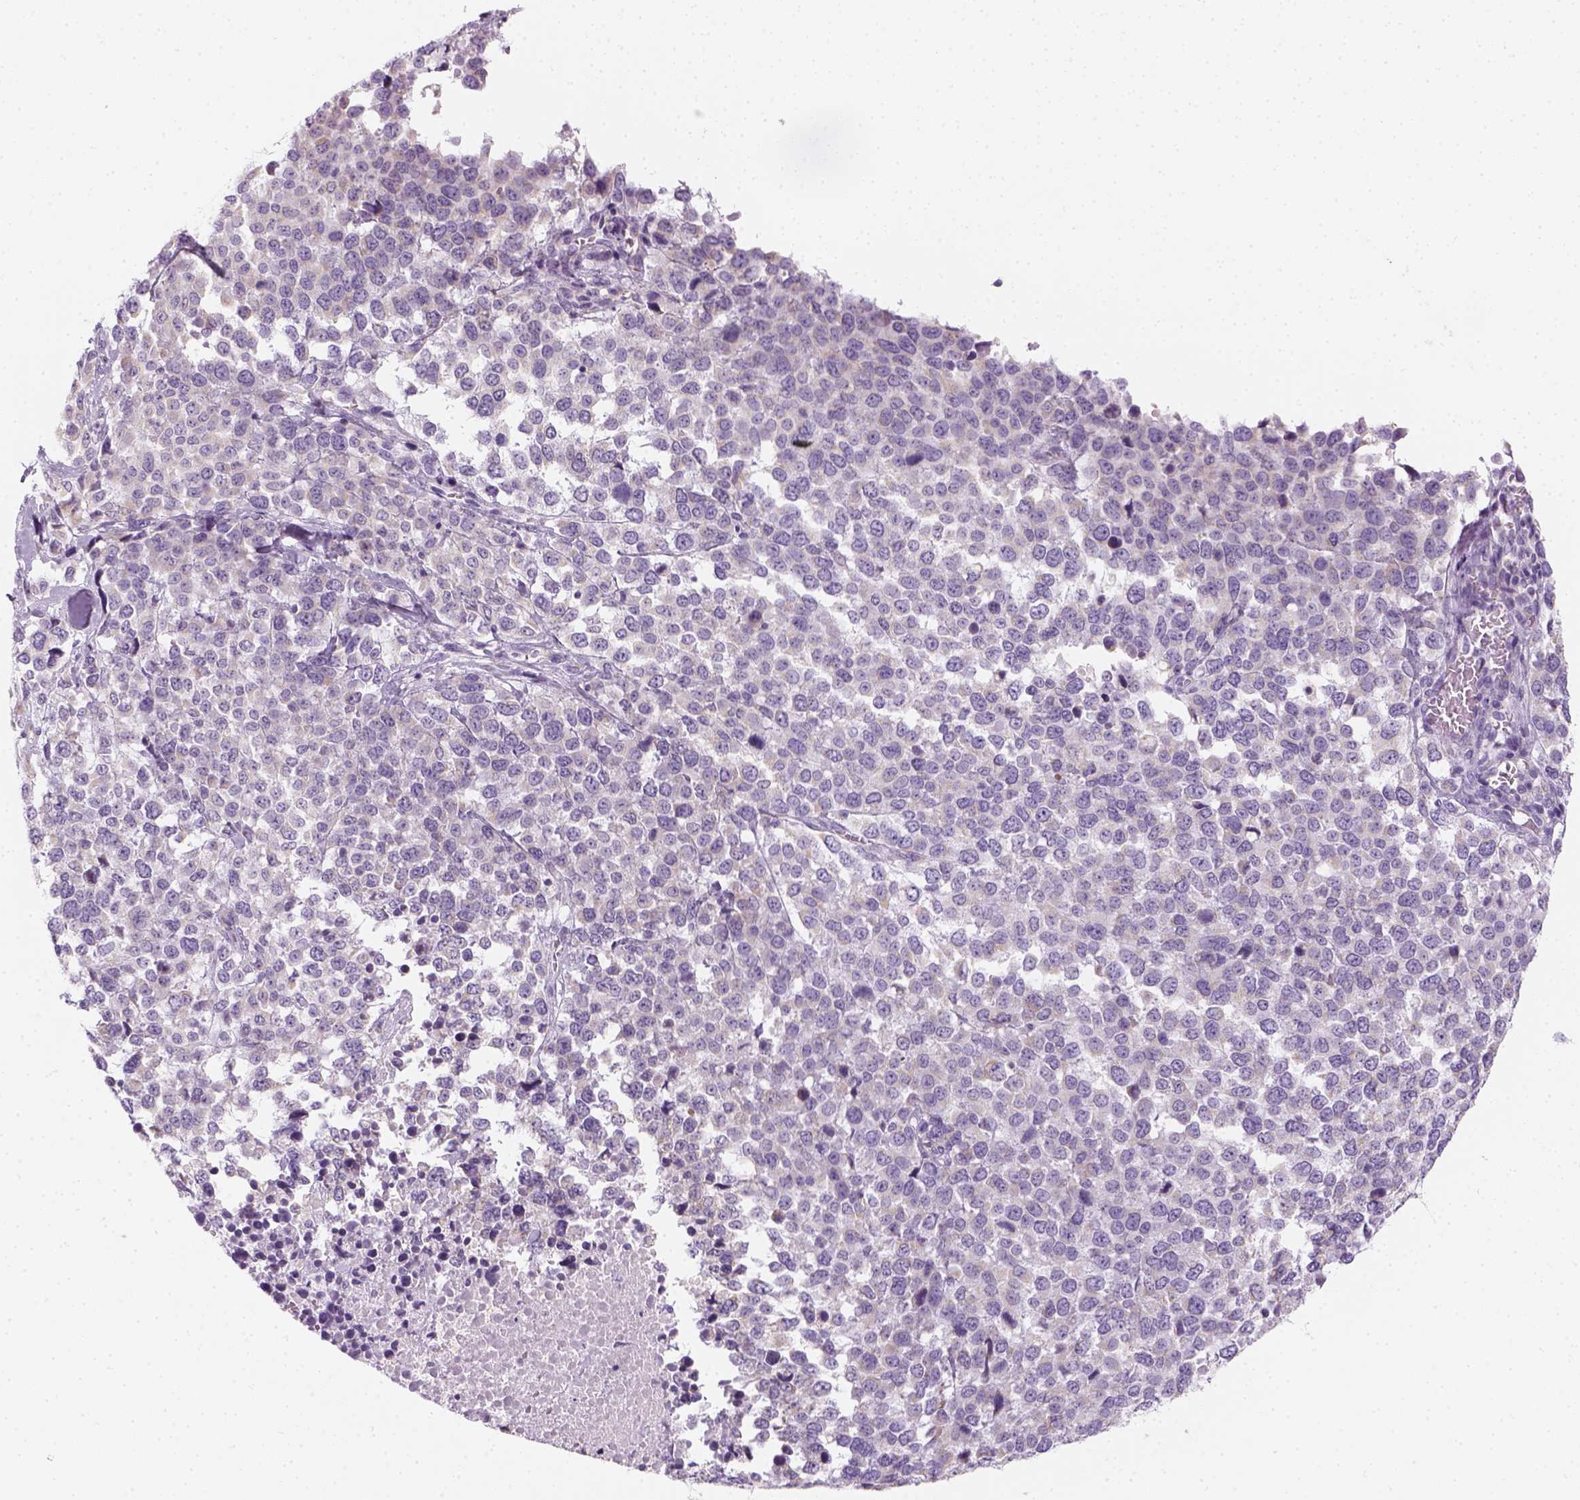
{"staining": {"intensity": "negative", "quantity": "none", "location": "none"}, "tissue": "melanoma", "cell_type": "Tumor cells", "image_type": "cancer", "snomed": [{"axis": "morphology", "description": "Malignant melanoma, Metastatic site"}, {"axis": "topography", "description": "Skin"}], "caption": "Micrograph shows no significant protein positivity in tumor cells of malignant melanoma (metastatic site).", "gene": "AWAT2", "patient": {"sex": "male", "age": 84}}